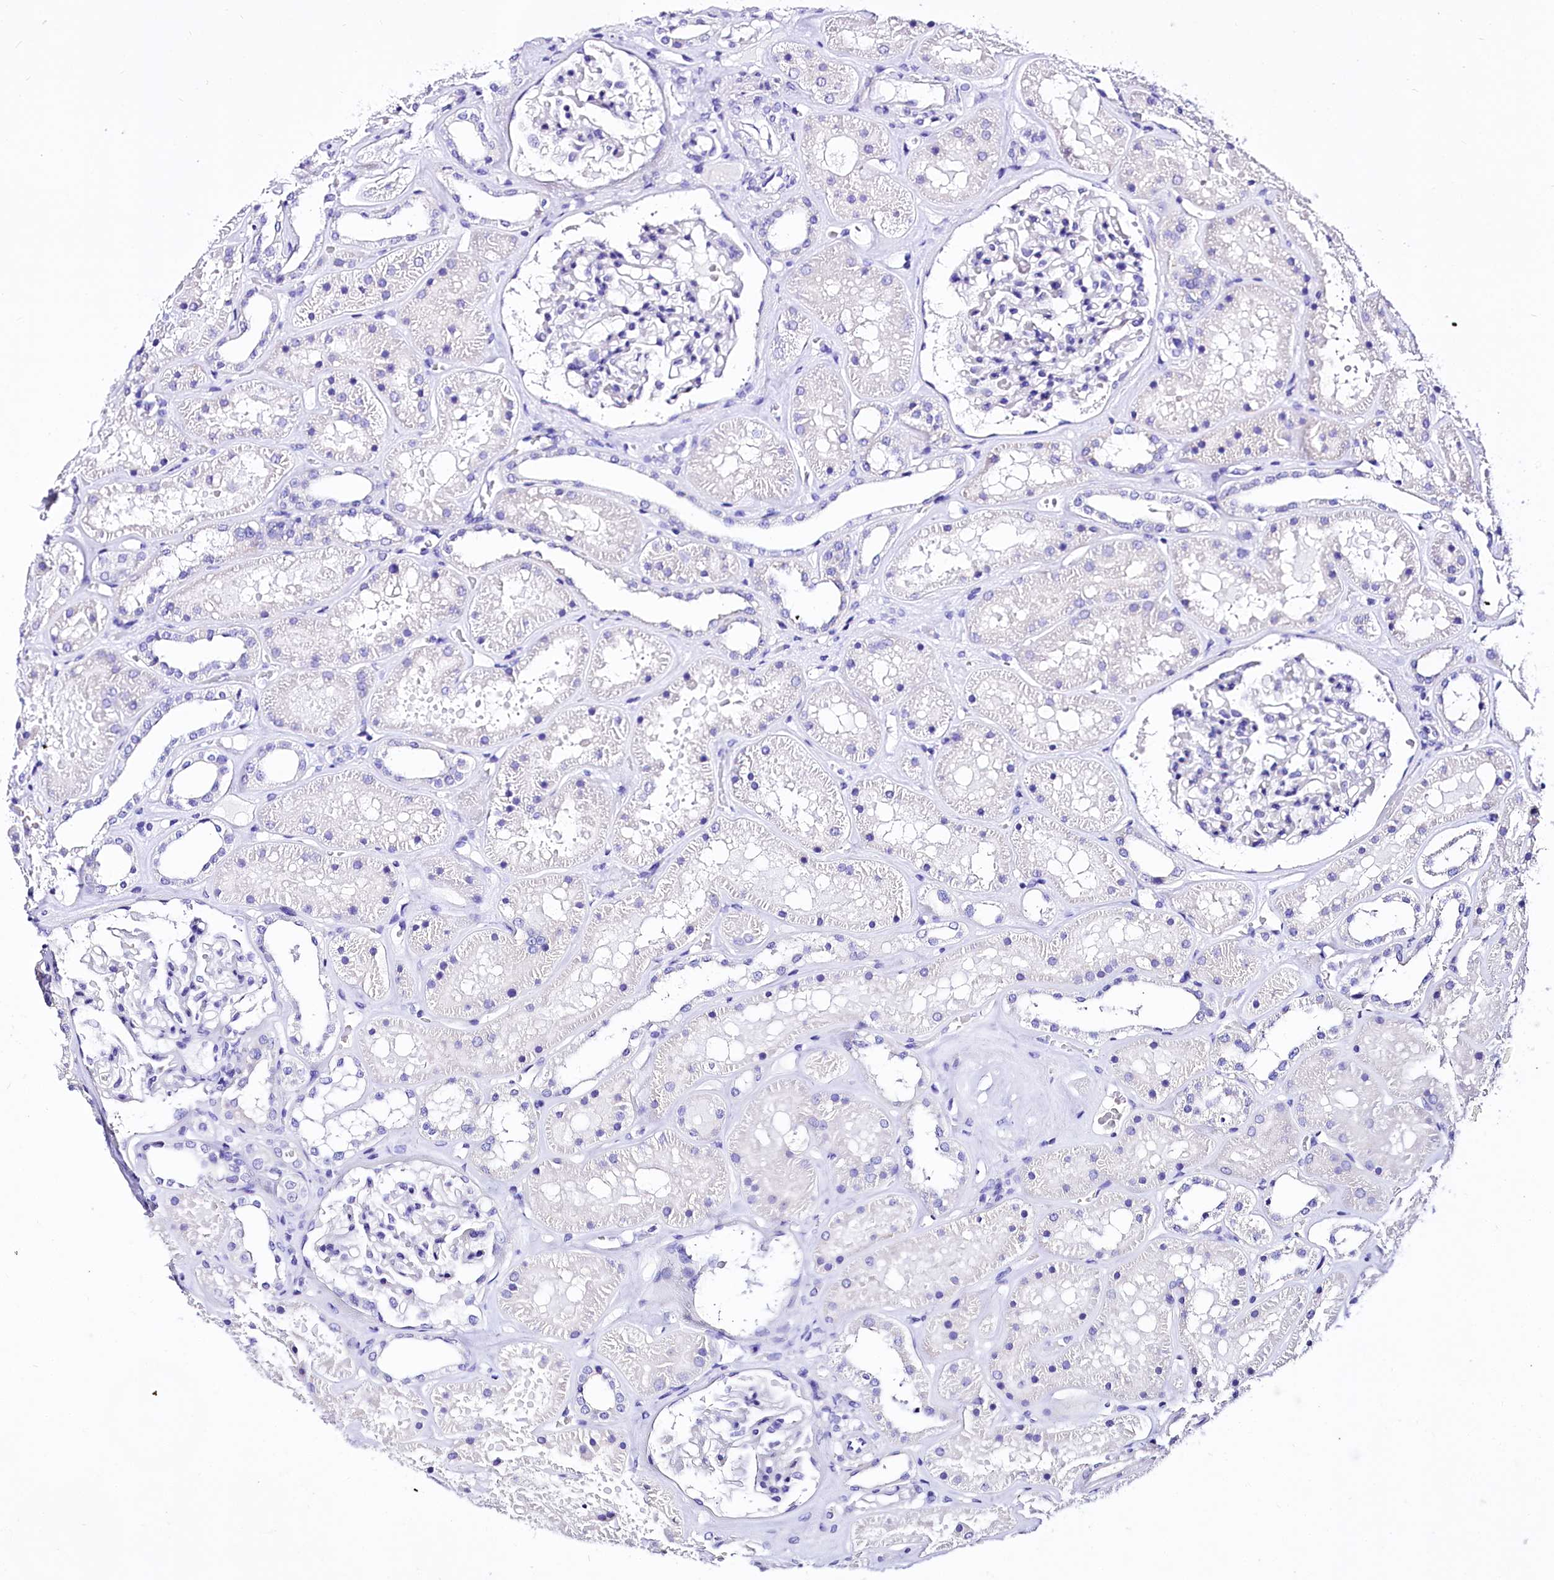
{"staining": {"intensity": "negative", "quantity": "none", "location": "none"}, "tissue": "kidney", "cell_type": "Cells in glomeruli", "image_type": "normal", "snomed": [{"axis": "morphology", "description": "Normal tissue, NOS"}, {"axis": "topography", "description": "Kidney"}], "caption": "Immunohistochemistry (IHC) of unremarkable kidney shows no staining in cells in glomeruli. (Stains: DAB (3,3'-diaminobenzidine) IHC with hematoxylin counter stain, Microscopy: brightfield microscopy at high magnification).", "gene": "A2ML1", "patient": {"sex": "female", "age": 41}}